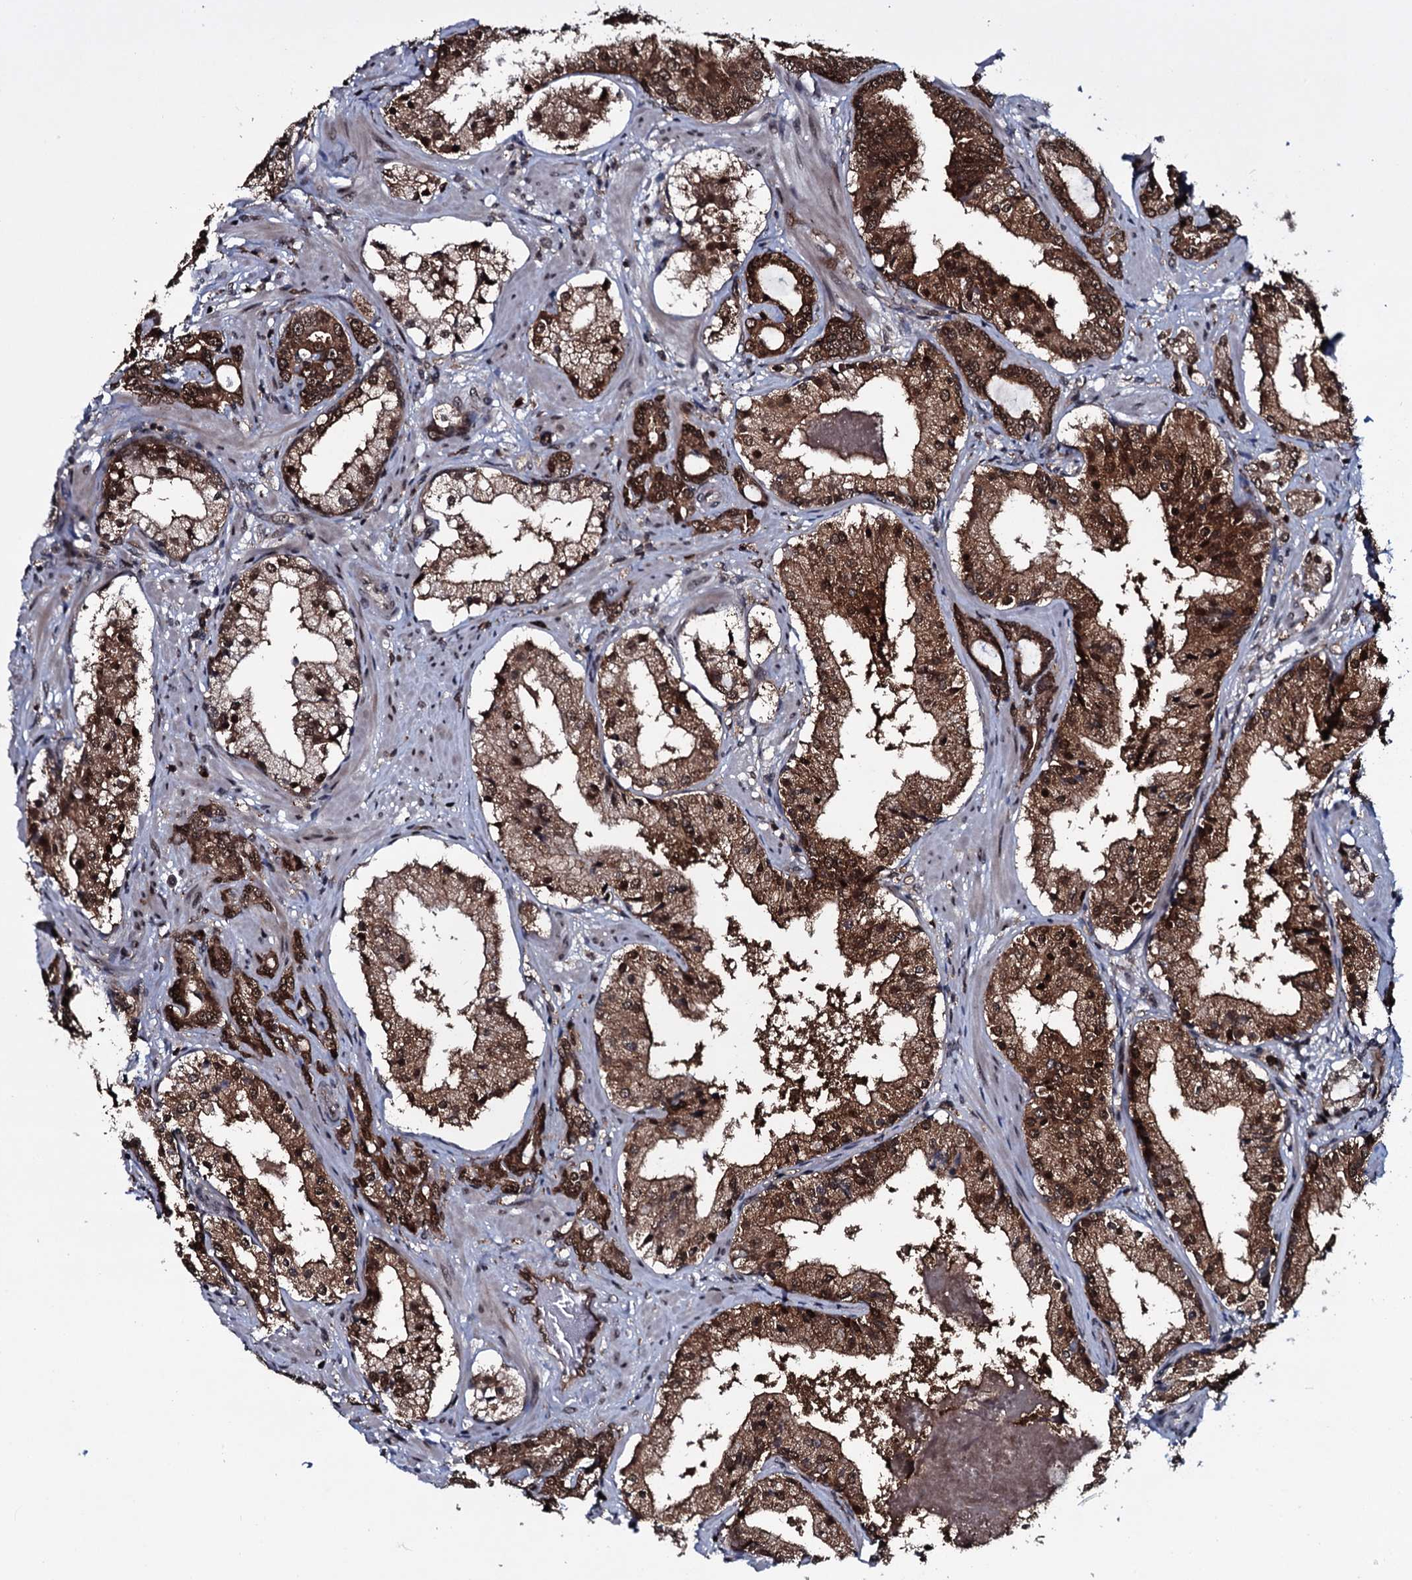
{"staining": {"intensity": "strong", "quantity": ">75%", "location": "cytoplasmic/membranous,nuclear"}, "tissue": "prostate cancer", "cell_type": "Tumor cells", "image_type": "cancer", "snomed": [{"axis": "morphology", "description": "Adenocarcinoma, High grade"}, {"axis": "topography", "description": "Prostate"}], "caption": "IHC image of human prostate cancer stained for a protein (brown), which demonstrates high levels of strong cytoplasmic/membranous and nuclear staining in approximately >75% of tumor cells.", "gene": "HDDC3", "patient": {"sex": "male", "age": 58}}